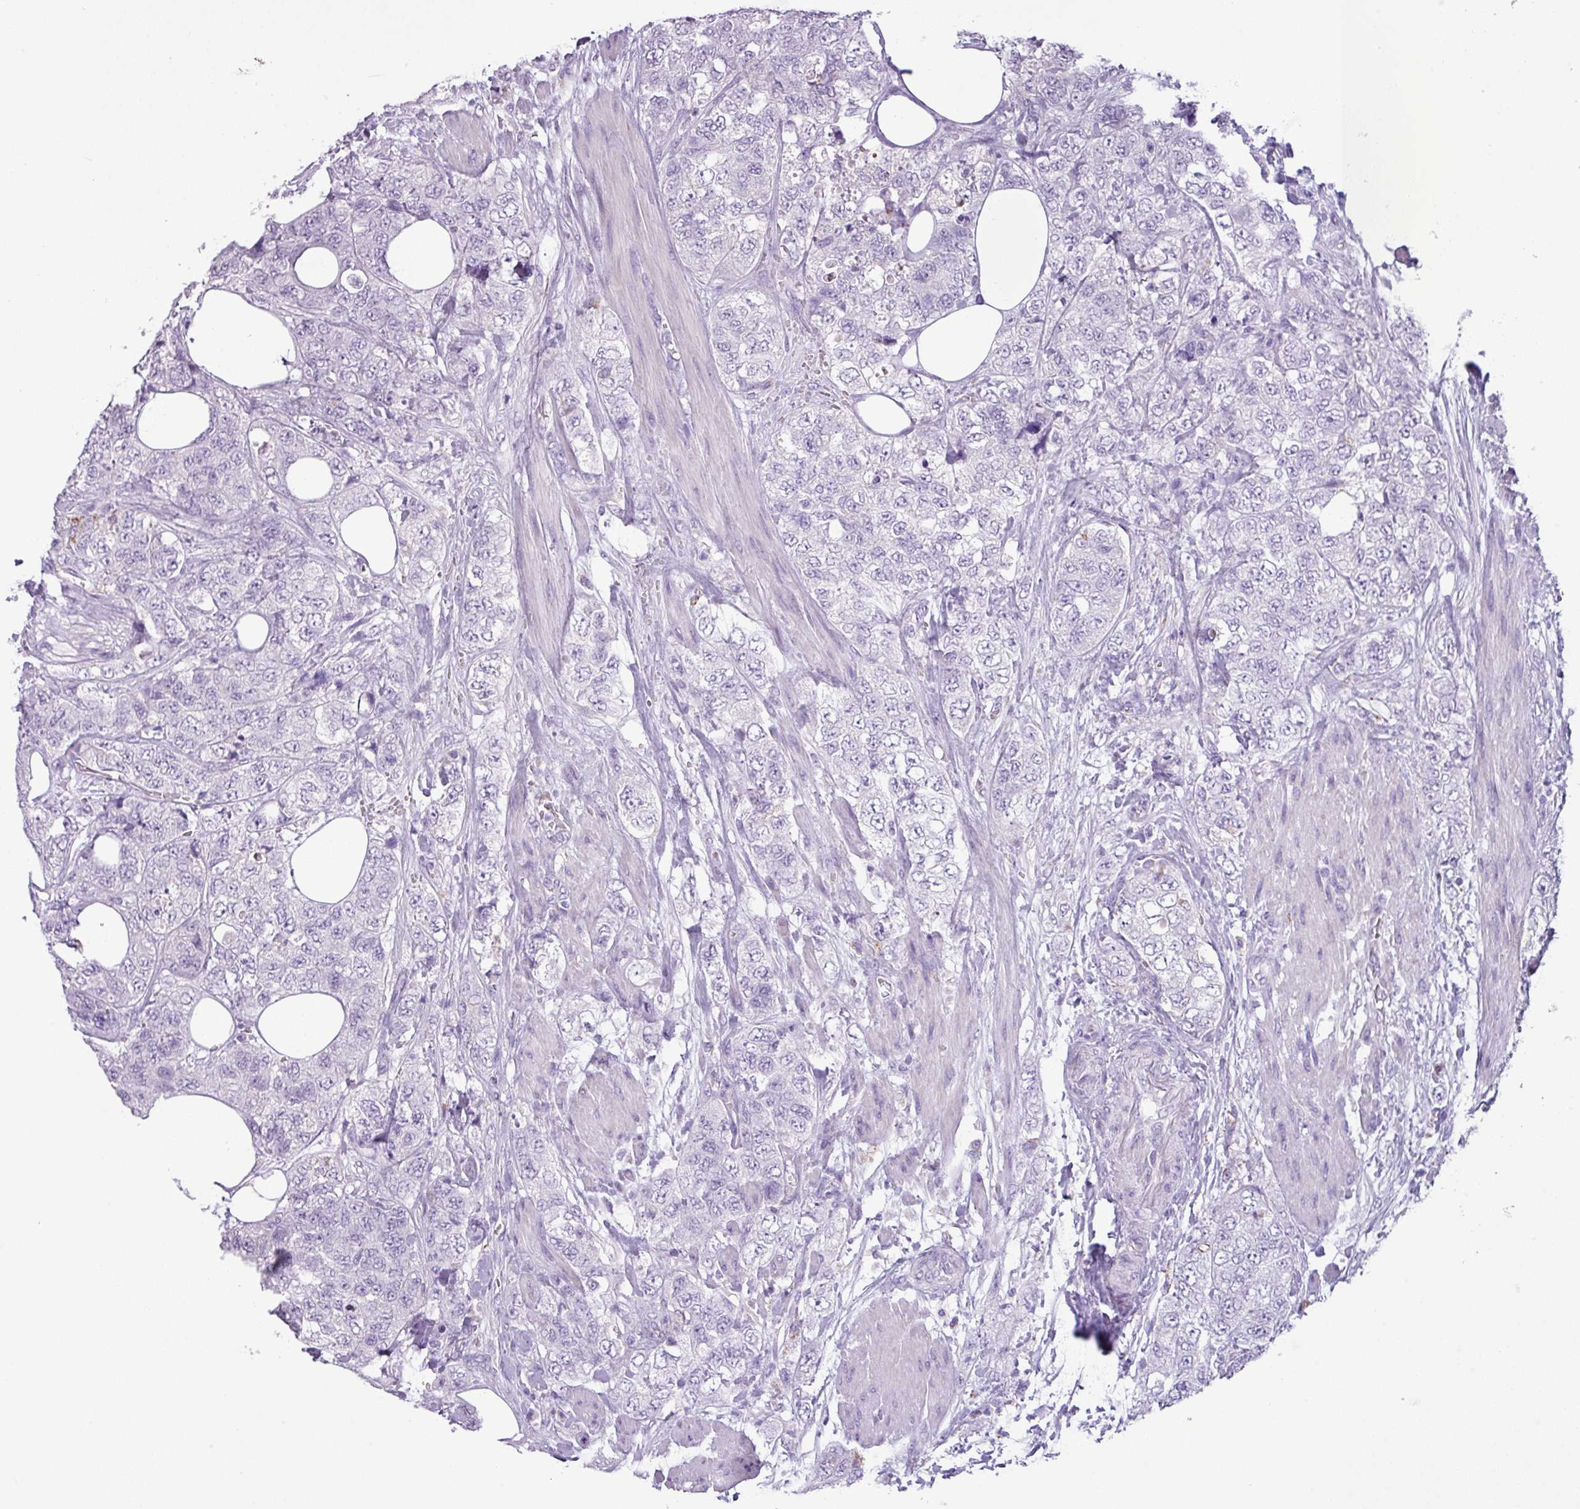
{"staining": {"intensity": "negative", "quantity": "none", "location": "none"}, "tissue": "urothelial cancer", "cell_type": "Tumor cells", "image_type": "cancer", "snomed": [{"axis": "morphology", "description": "Urothelial carcinoma, High grade"}, {"axis": "topography", "description": "Urinary bladder"}], "caption": "High-grade urothelial carcinoma stained for a protein using IHC exhibits no expression tumor cells.", "gene": "ZNF667", "patient": {"sex": "female", "age": 78}}